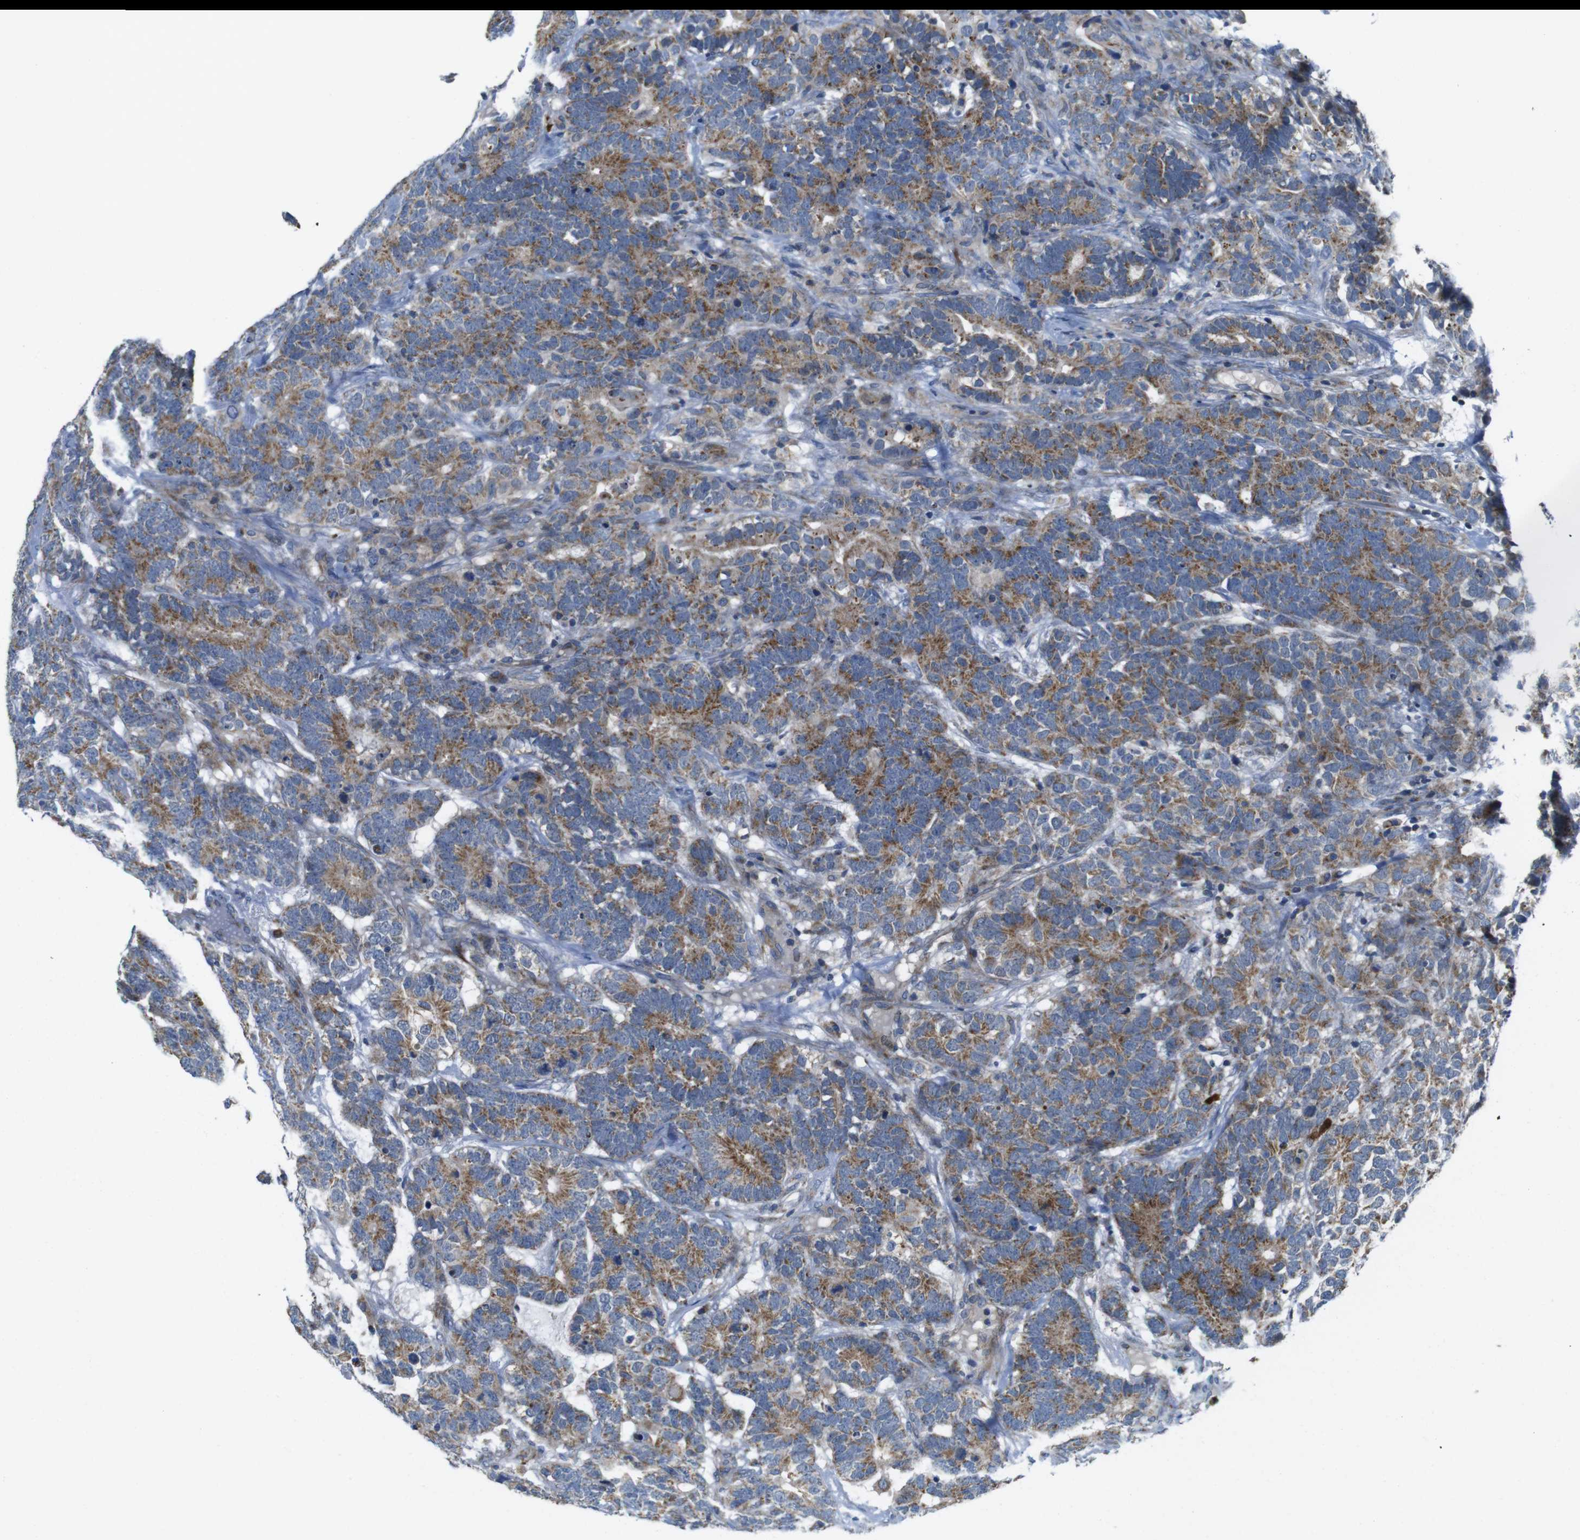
{"staining": {"intensity": "moderate", "quantity": ">75%", "location": "cytoplasmic/membranous"}, "tissue": "testis cancer", "cell_type": "Tumor cells", "image_type": "cancer", "snomed": [{"axis": "morphology", "description": "Carcinoma, Embryonal, NOS"}, {"axis": "topography", "description": "Testis"}], "caption": "DAB (3,3'-diaminobenzidine) immunohistochemical staining of testis cancer (embryonal carcinoma) shows moderate cytoplasmic/membranous protein positivity in about >75% of tumor cells. (Brightfield microscopy of DAB IHC at high magnification).", "gene": "MARCHF1", "patient": {"sex": "male", "age": 26}}